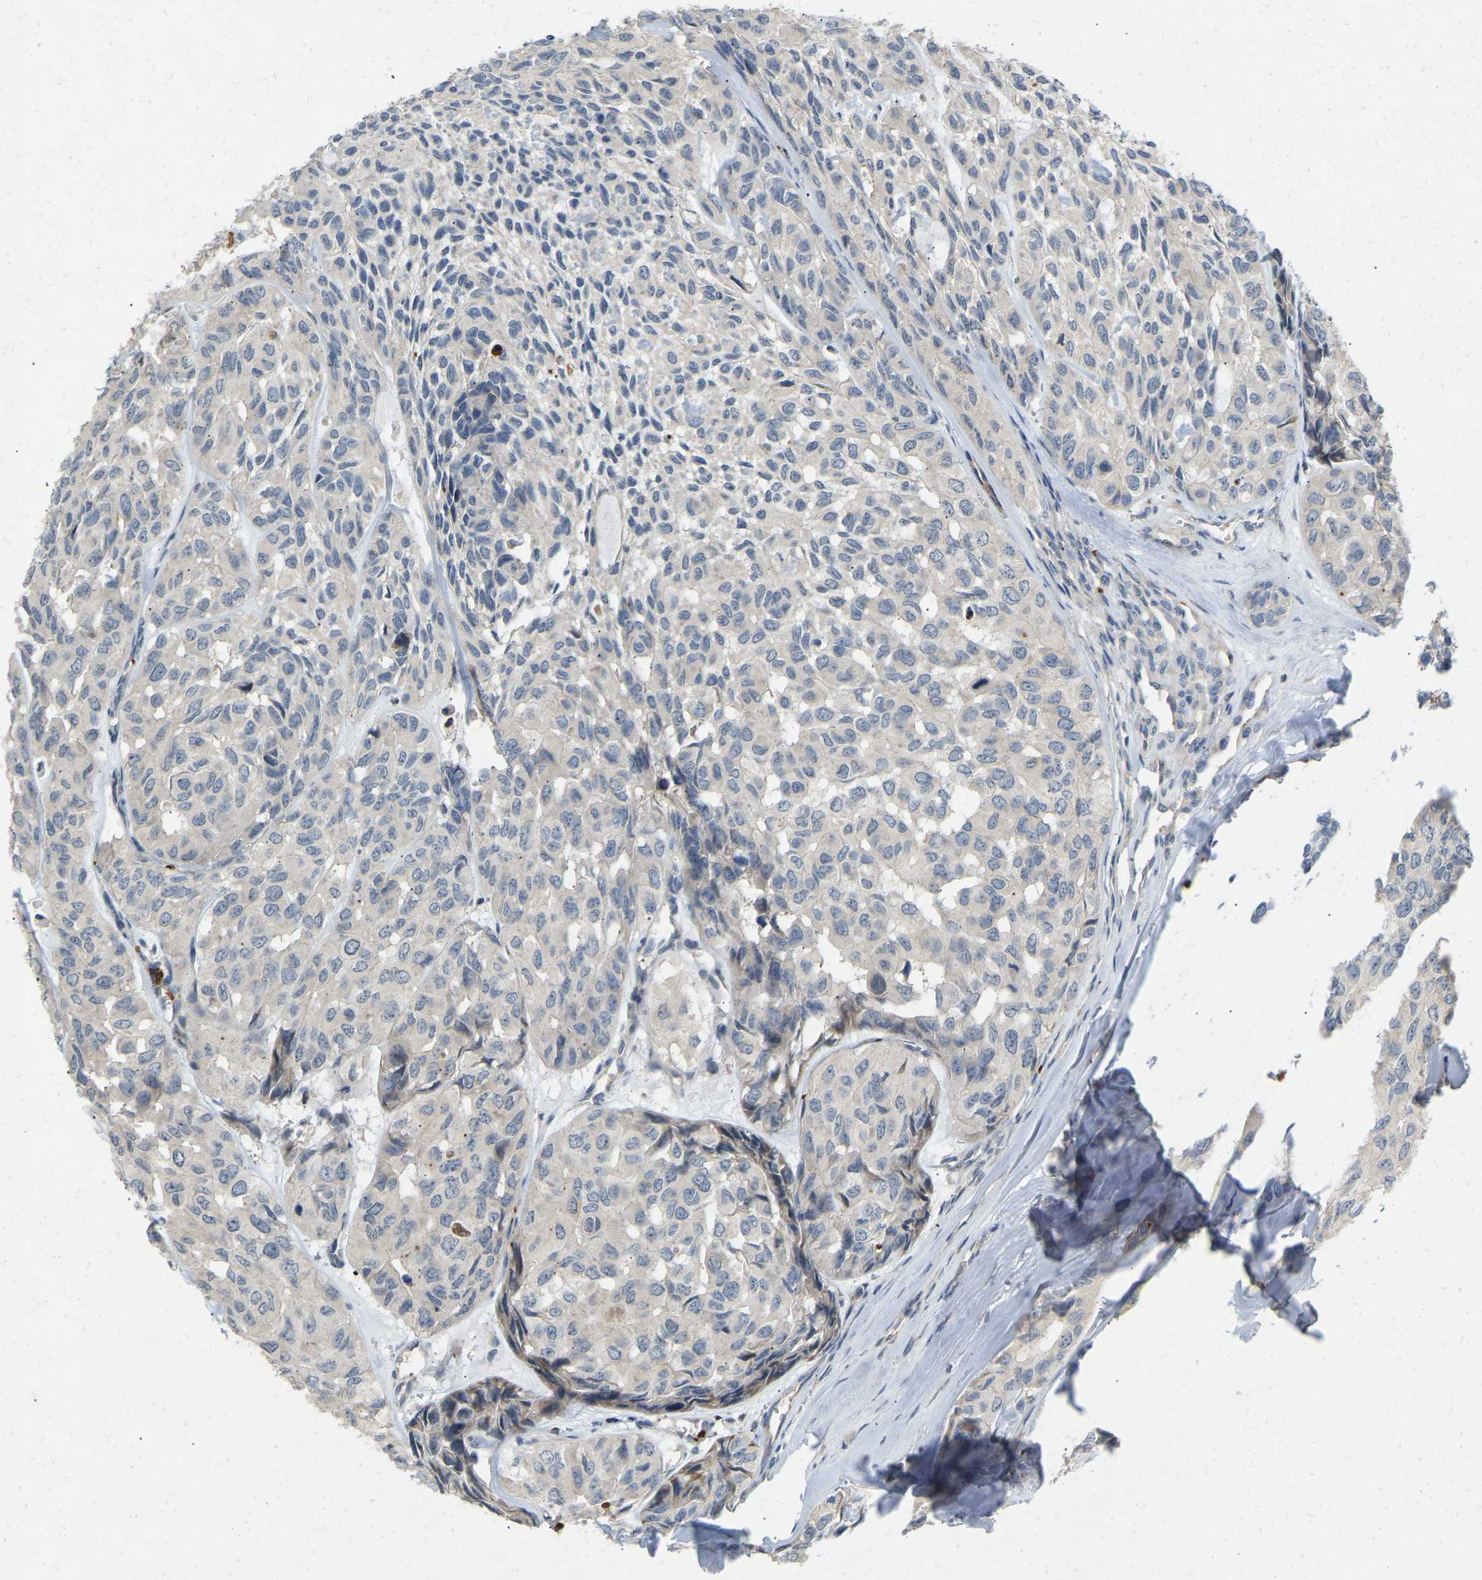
{"staining": {"intensity": "negative", "quantity": "none", "location": "none"}, "tissue": "head and neck cancer", "cell_type": "Tumor cells", "image_type": "cancer", "snomed": [{"axis": "morphology", "description": "Adenocarcinoma, NOS"}, {"axis": "topography", "description": "Salivary gland, NOS"}, {"axis": "topography", "description": "Head-Neck"}], "caption": "A high-resolution micrograph shows IHC staining of head and neck cancer, which displays no significant staining in tumor cells.", "gene": "RHEB", "patient": {"sex": "female", "age": 76}}